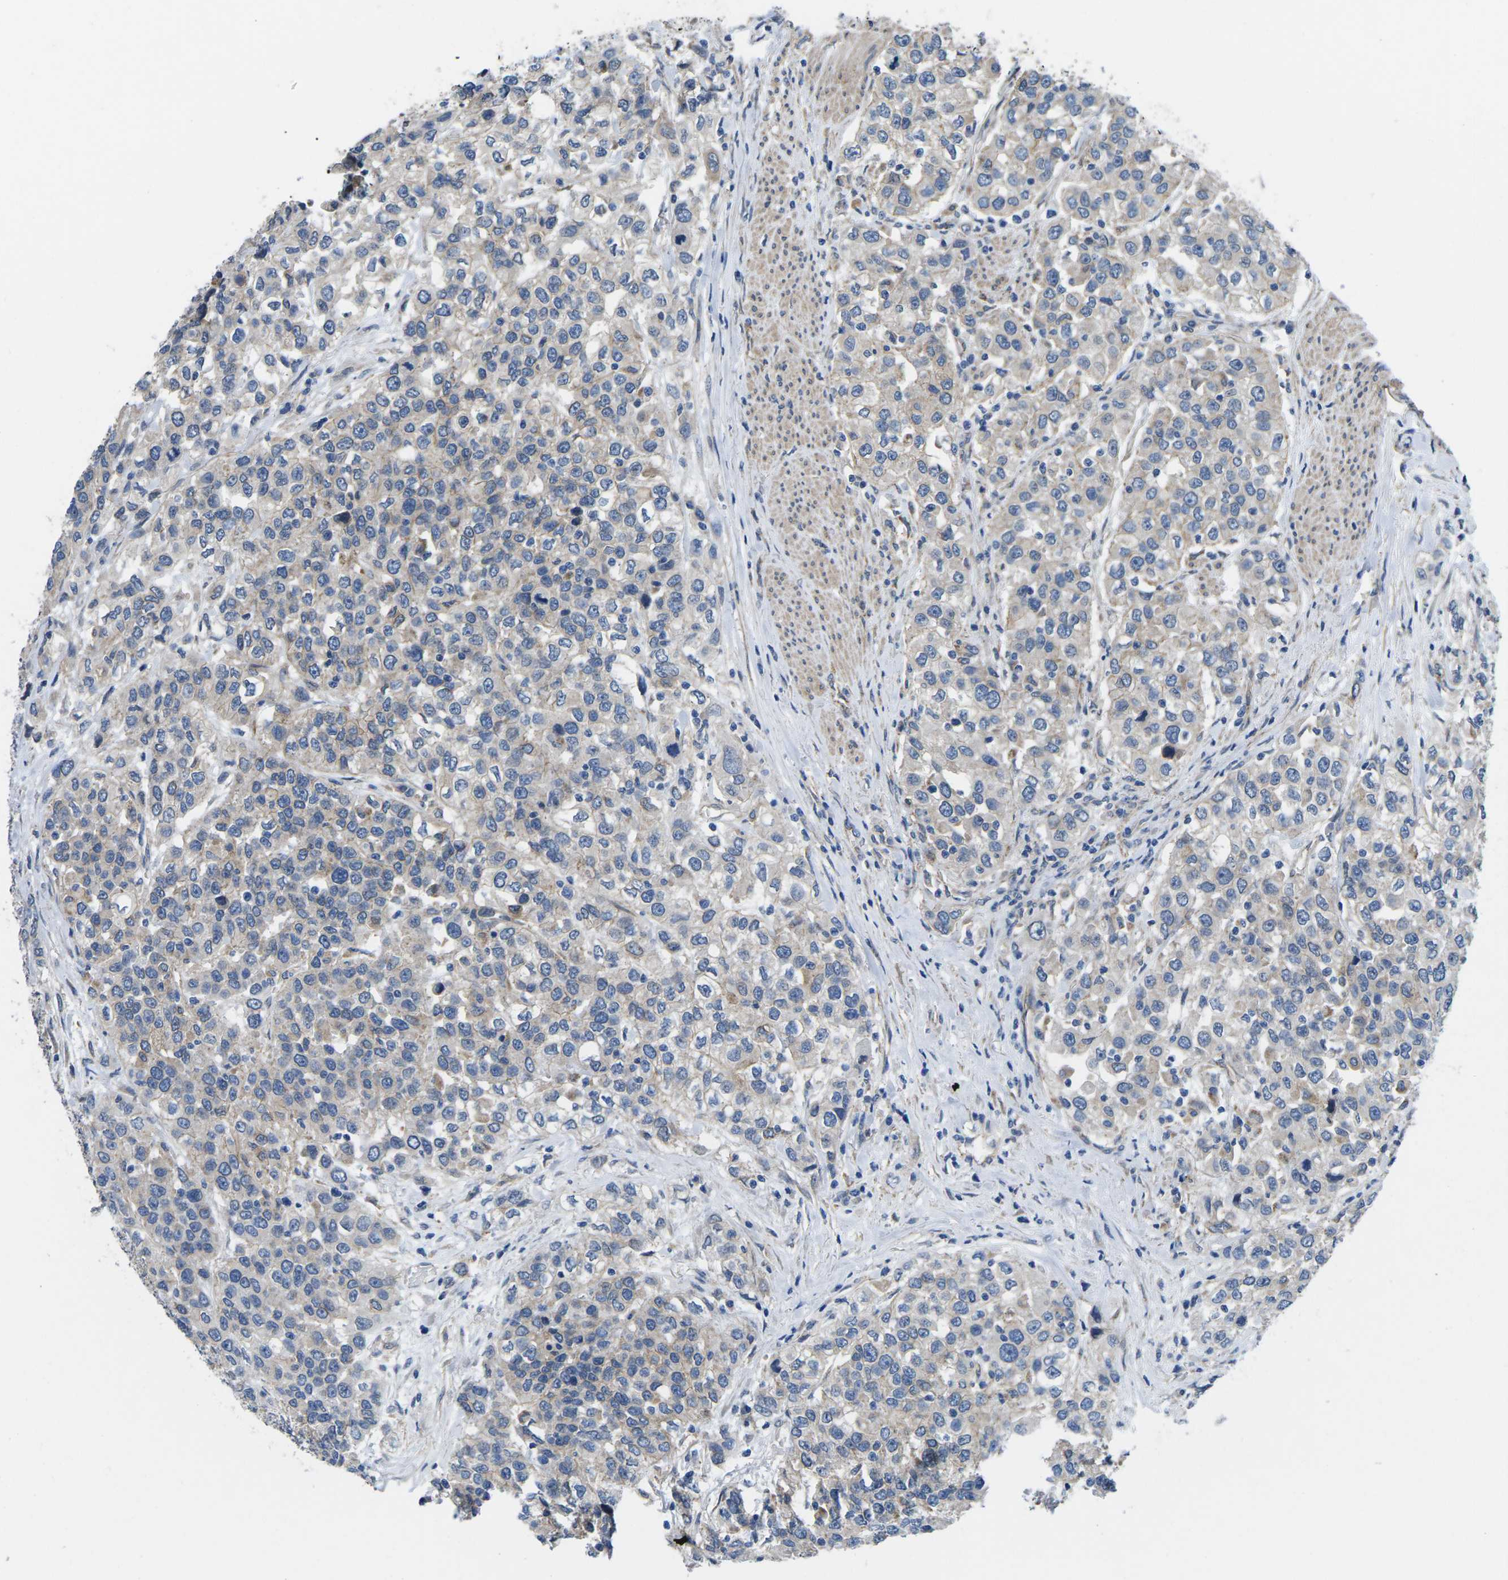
{"staining": {"intensity": "weak", "quantity": "<25%", "location": "cytoplasmic/membranous"}, "tissue": "urothelial cancer", "cell_type": "Tumor cells", "image_type": "cancer", "snomed": [{"axis": "morphology", "description": "Urothelial carcinoma, High grade"}, {"axis": "topography", "description": "Urinary bladder"}], "caption": "Protein analysis of urothelial cancer displays no significant staining in tumor cells. Nuclei are stained in blue.", "gene": "CTNND1", "patient": {"sex": "female", "age": 80}}